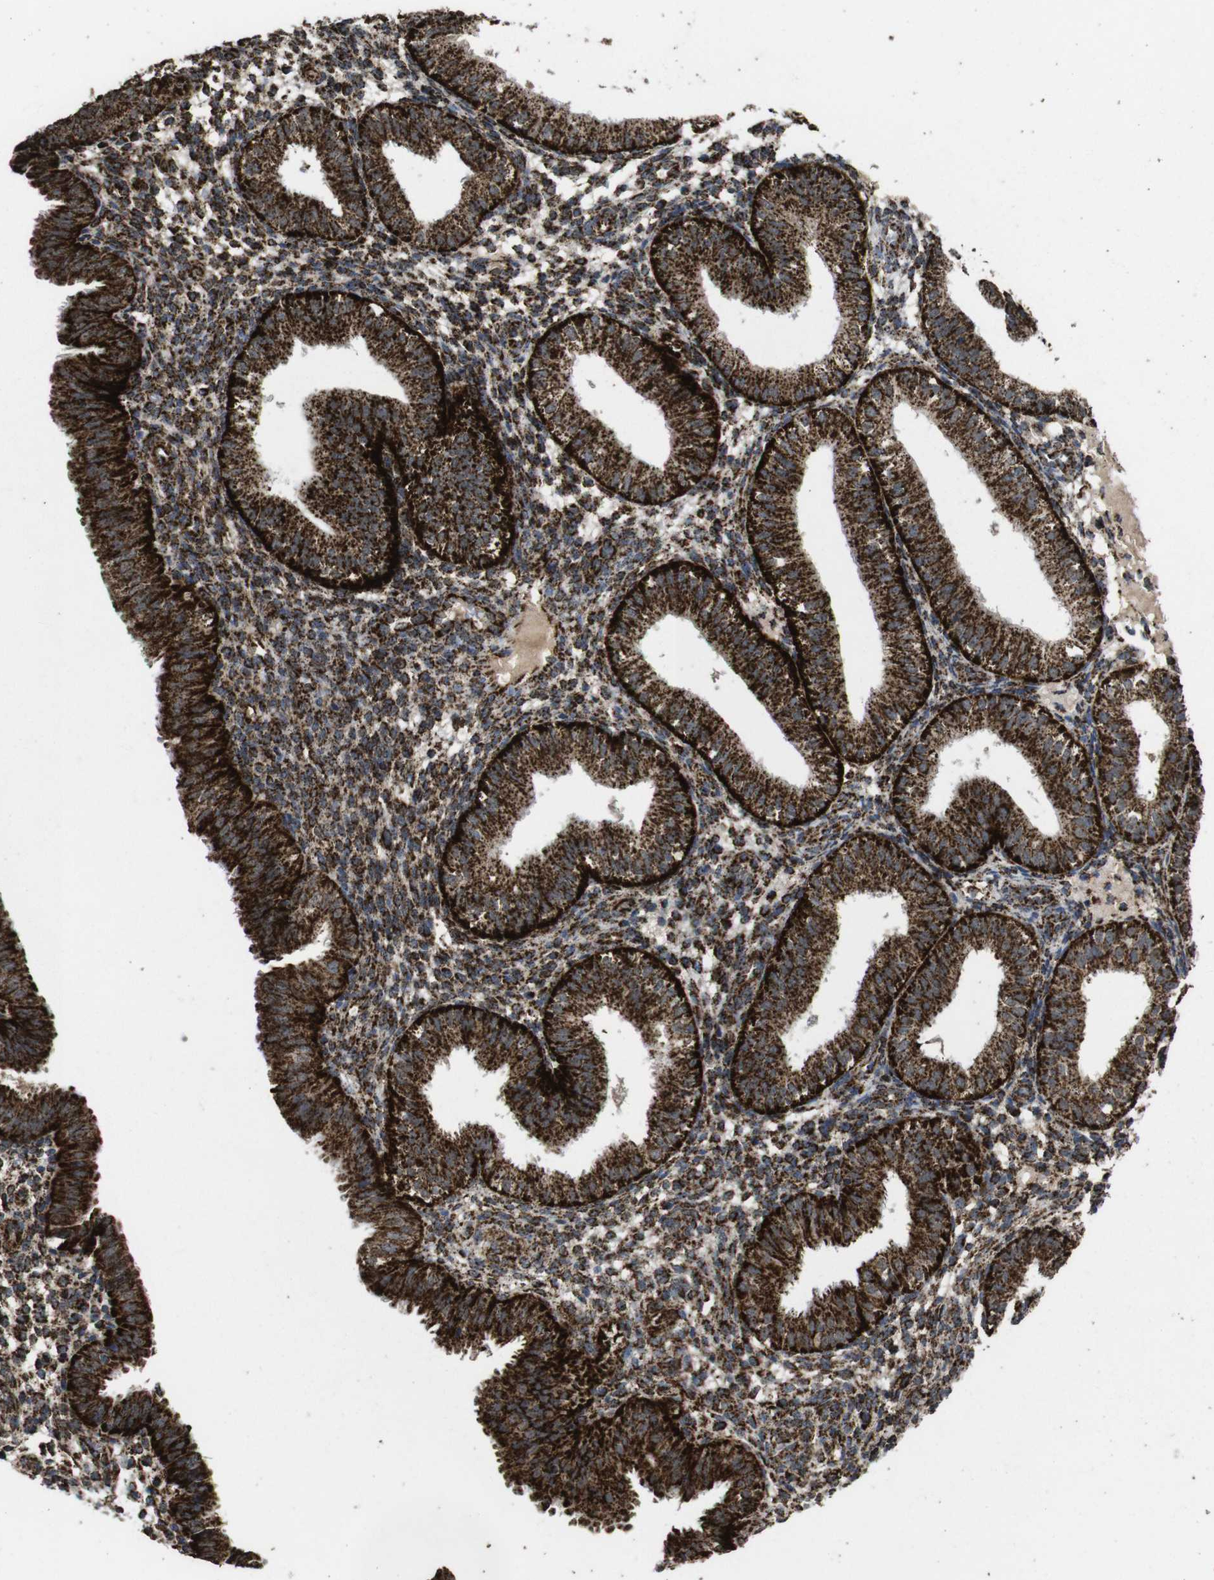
{"staining": {"intensity": "strong", "quantity": ">75%", "location": "cytoplasmic/membranous"}, "tissue": "endometrium", "cell_type": "Cells in endometrial stroma", "image_type": "normal", "snomed": [{"axis": "morphology", "description": "Normal tissue, NOS"}, {"axis": "topography", "description": "Endometrium"}], "caption": "Immunohistochemical staining of benign endometrium exhibits >75% levels of strong cytoplasmic/membranous protein staining in about >75% of cells in endometrial stroma.", "gene": "ATP5F1A", "patient": {"sex": "female", "age": 39}}